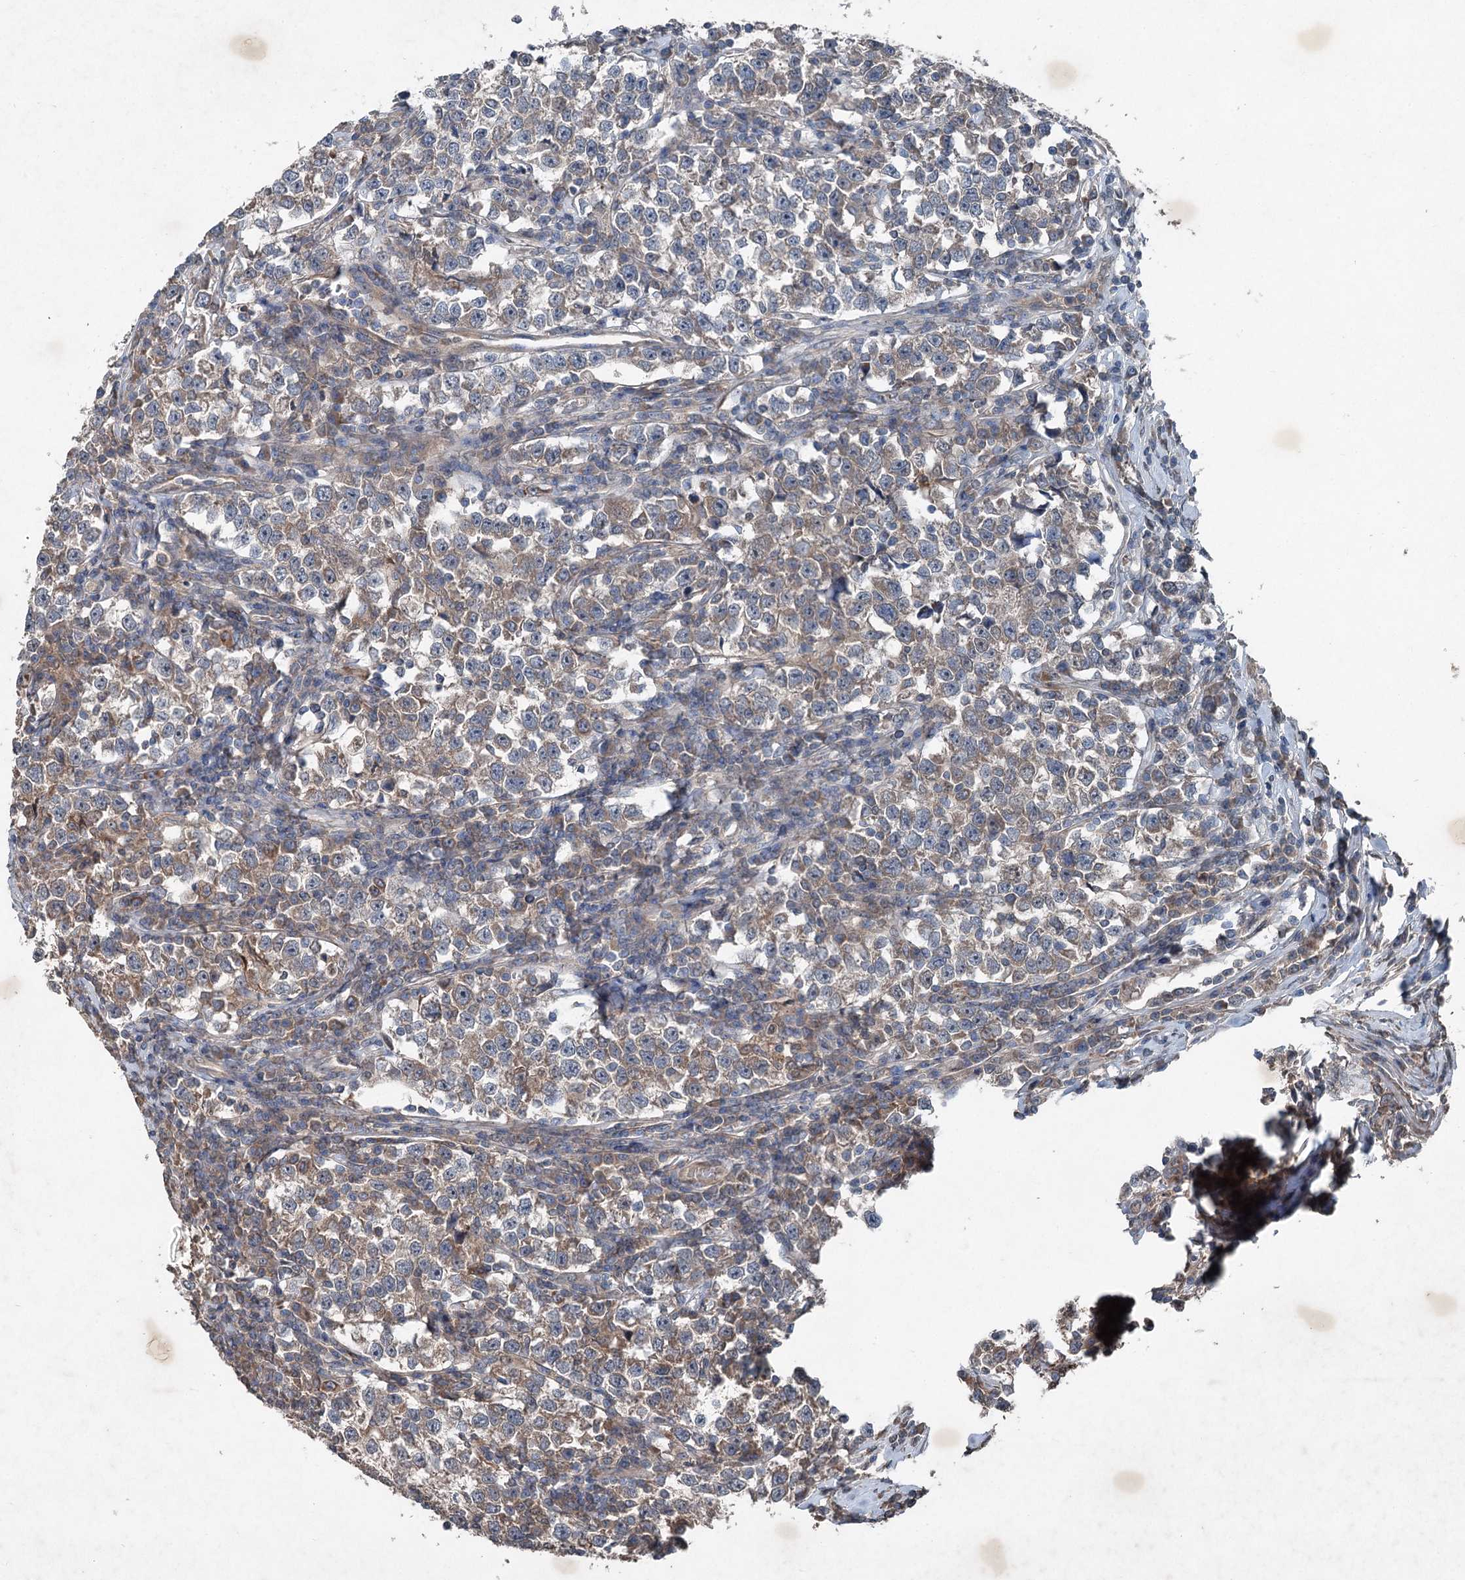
{"staining": {"intensity": "weak", "quantity": ">75%", "location": "cytoplasmic/membranous"}, "tissue": "testis cancer", "cell_type": "Tumor cells", "image_type": "cancer", "snomed": [{"axis": "morphology", "description": "Normal tissue, NOS"}, {"axis": "morphology", "description": "Seminoma, NOS"}, {"axis": "topography", "description": "Testis"}], "caption": "The immunohistochemical stain labels weak cytoplasmic/membranous staining in tumor cells of testis cancer (seminoma) tissue.", "gene": "ALAS1", "patient": {"sex": "male", "age": 43}}